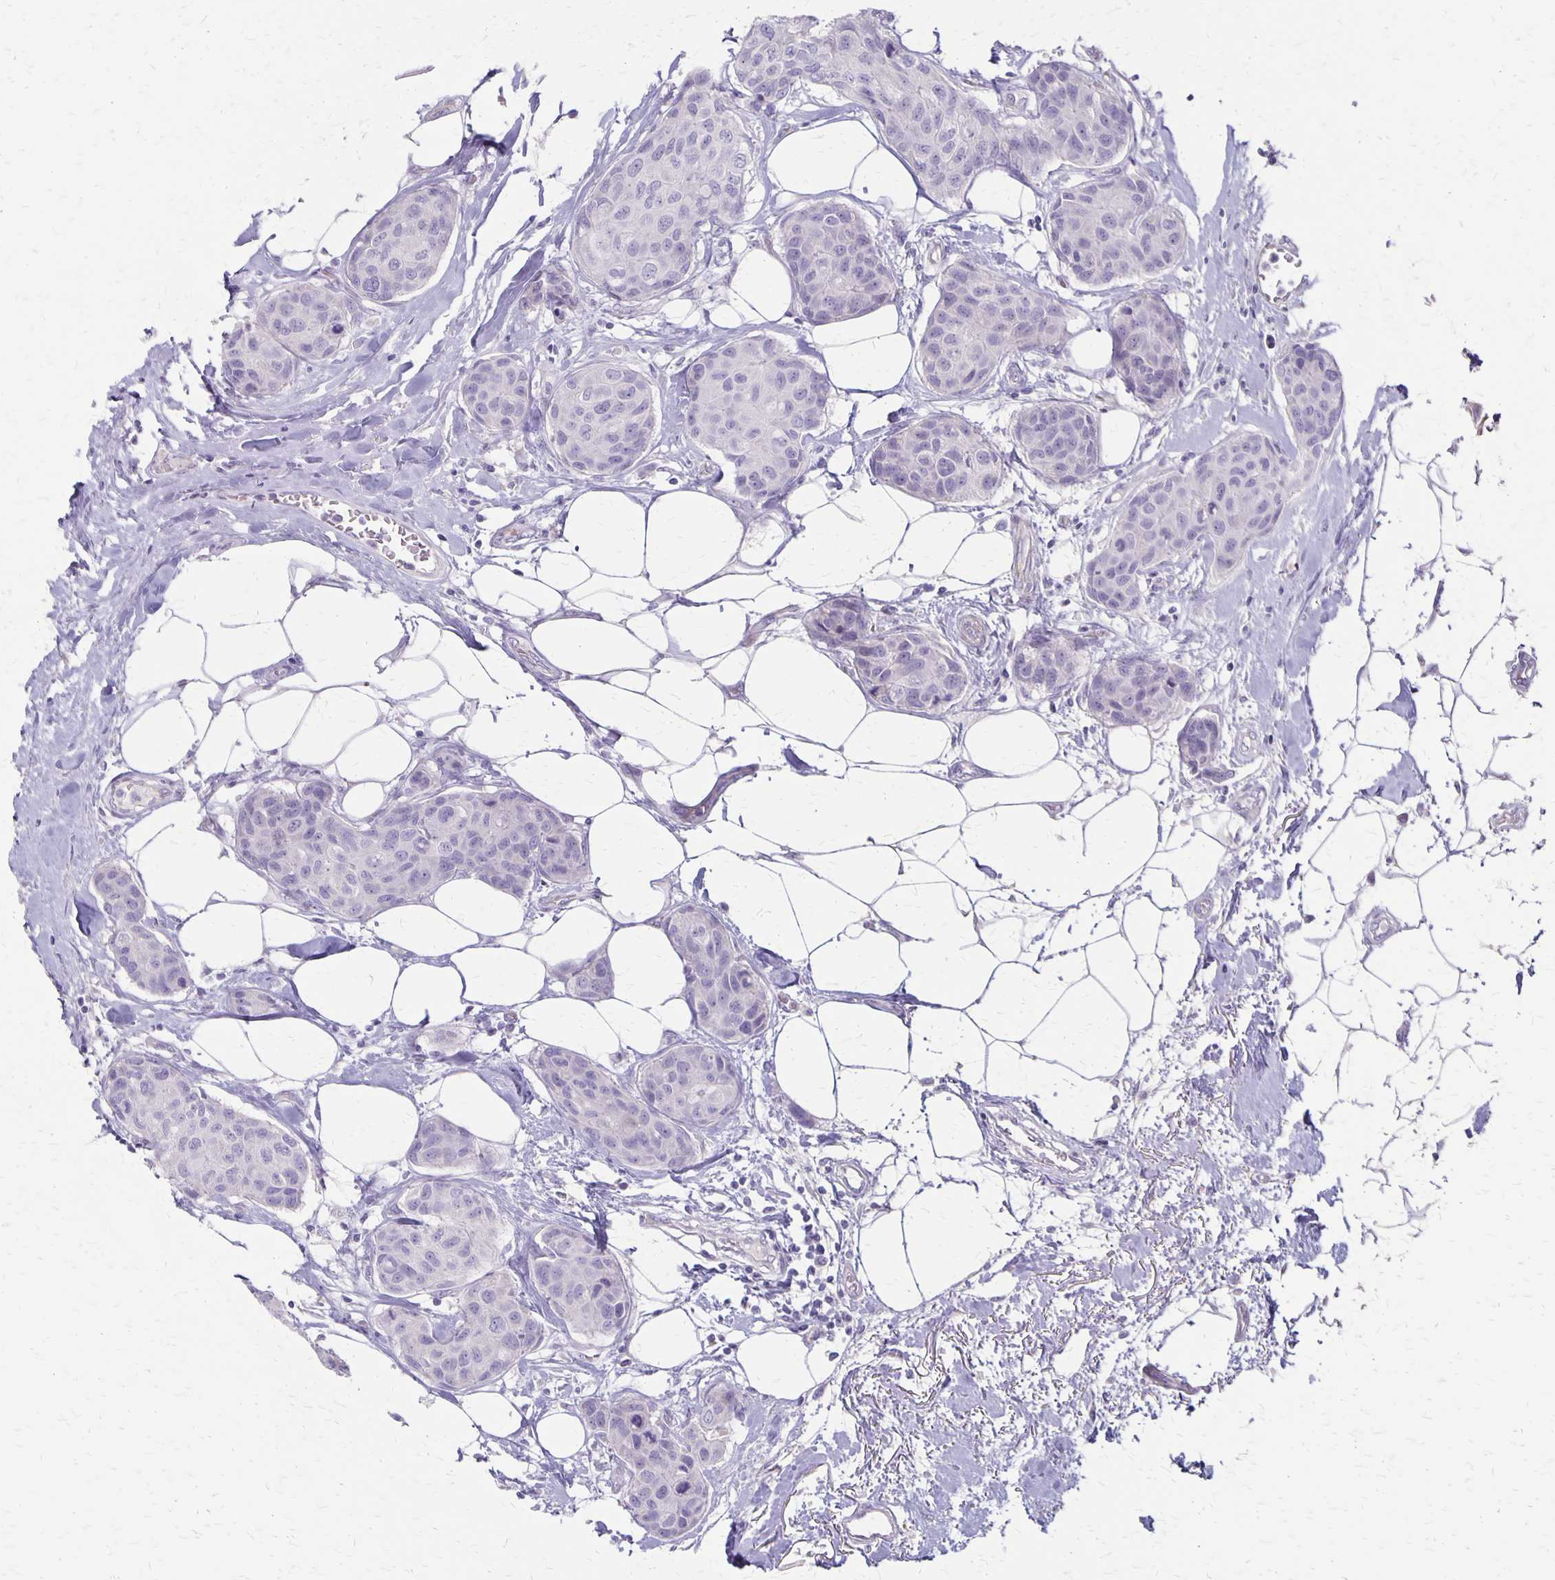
{"staining": {"intensity": "negative", "quantity": "none", "location": "none"}, "tissue": "breast cancer", "cell_type": "Tumor cells", "image_type": "cancer", "snomed": [{"axis": "morphology", "description": "Duct carcinoma"}, {"axis": "topography", "description": "Breast"}], "caption": "Tumor cells are negative for brown protein staining in breast infiltrating ductal carcinoma.", "gene": "HOMER1", "patient": {"sex": "female", "age": 80}}